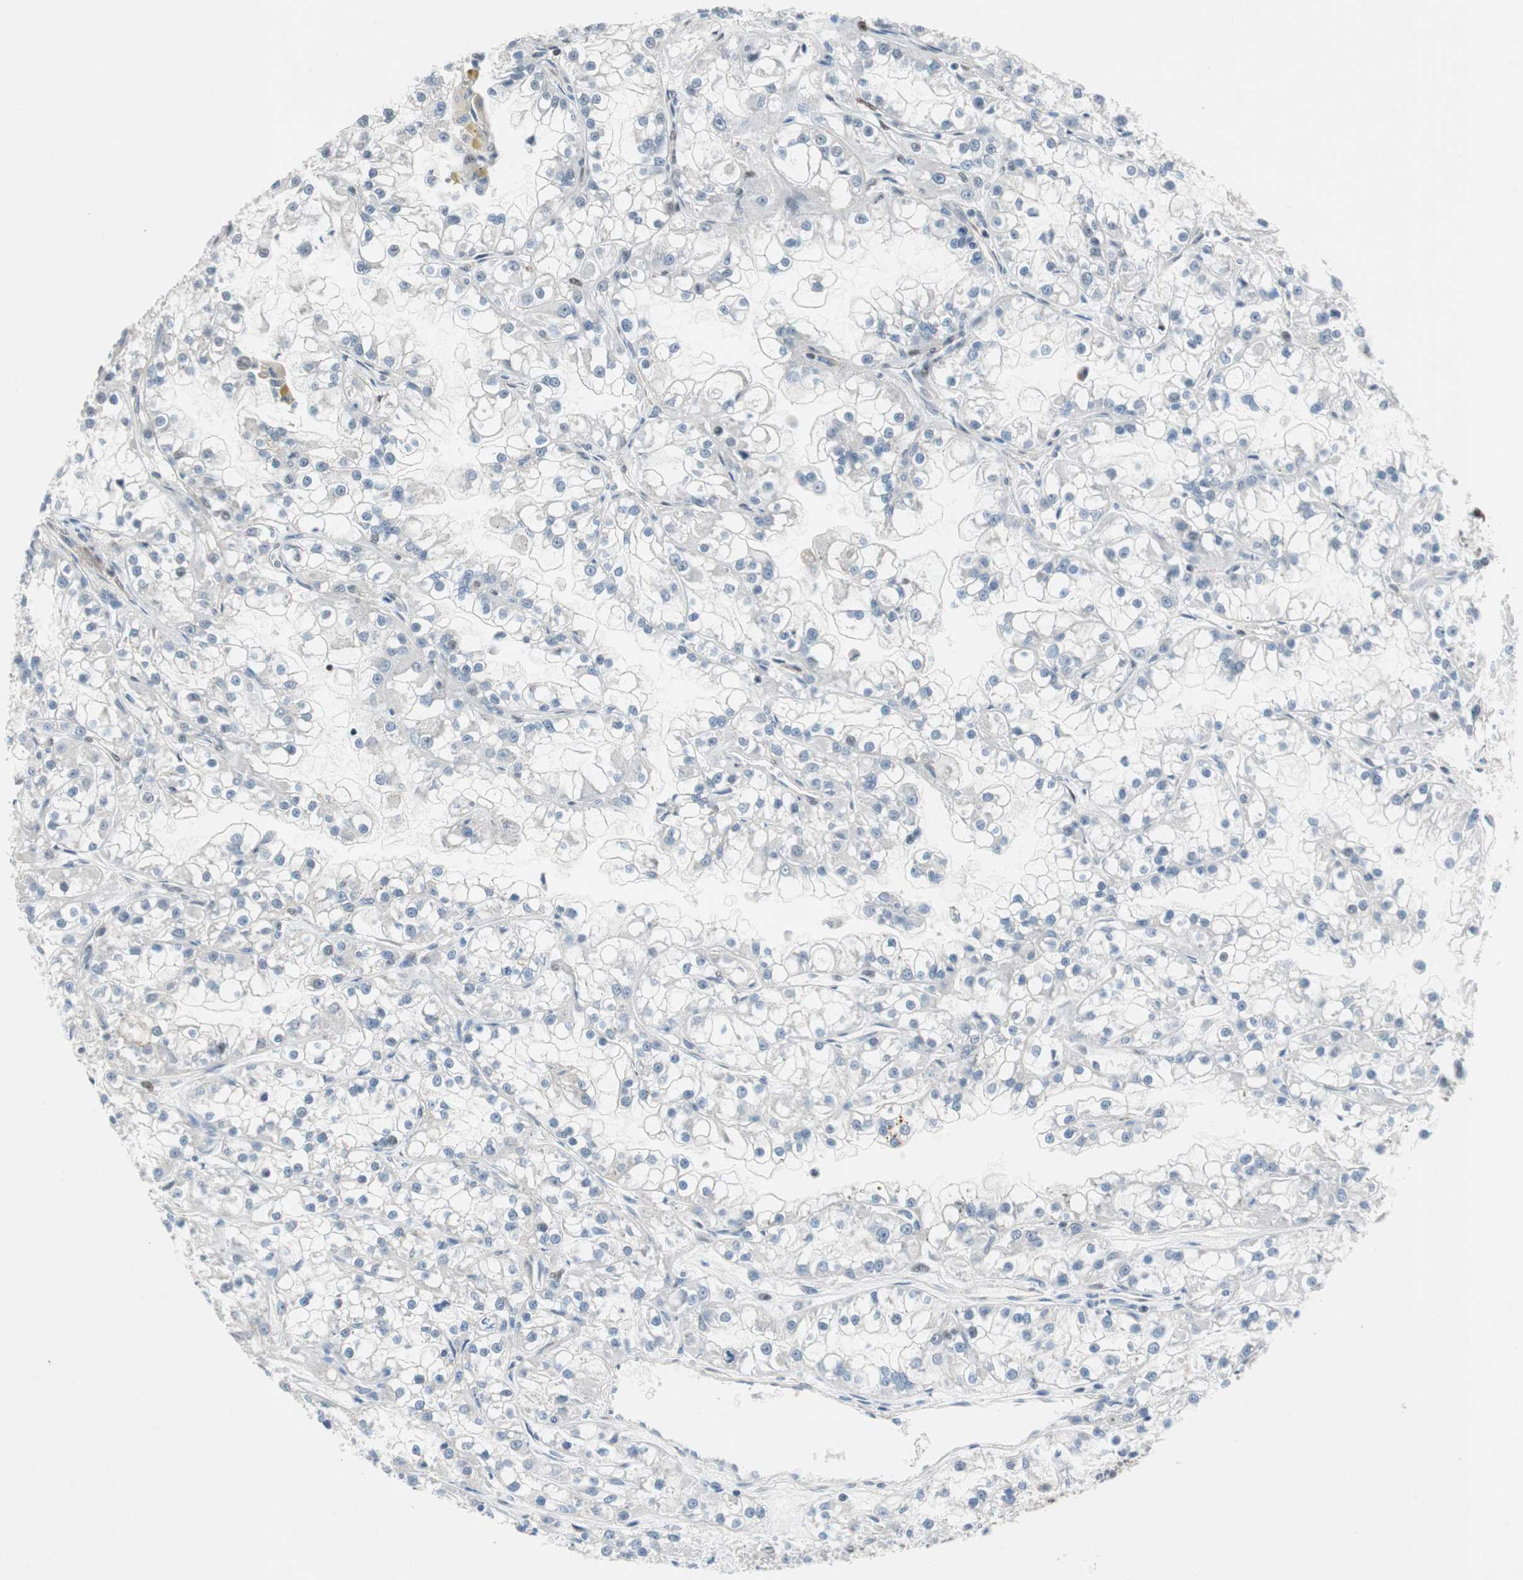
{"staining": {"intensity": "negative", "quantity": "none", "location": "none"}, "tissue": "renal cancer", "cell_type": "Tumor cells", "image_type": "cancer", "snomed": [{"axis": "morphology", "description": "Adenocarcinoma, NOS"}, {"axis": "topography", "description": "Kidney"}], "caption": "DAB immunohistochemical staining of human renal adenocarcinoma exhibits no significant staining in tumor cells.", "gene": "FBXO44", "patient": {"sex": "female", "age": 52}}